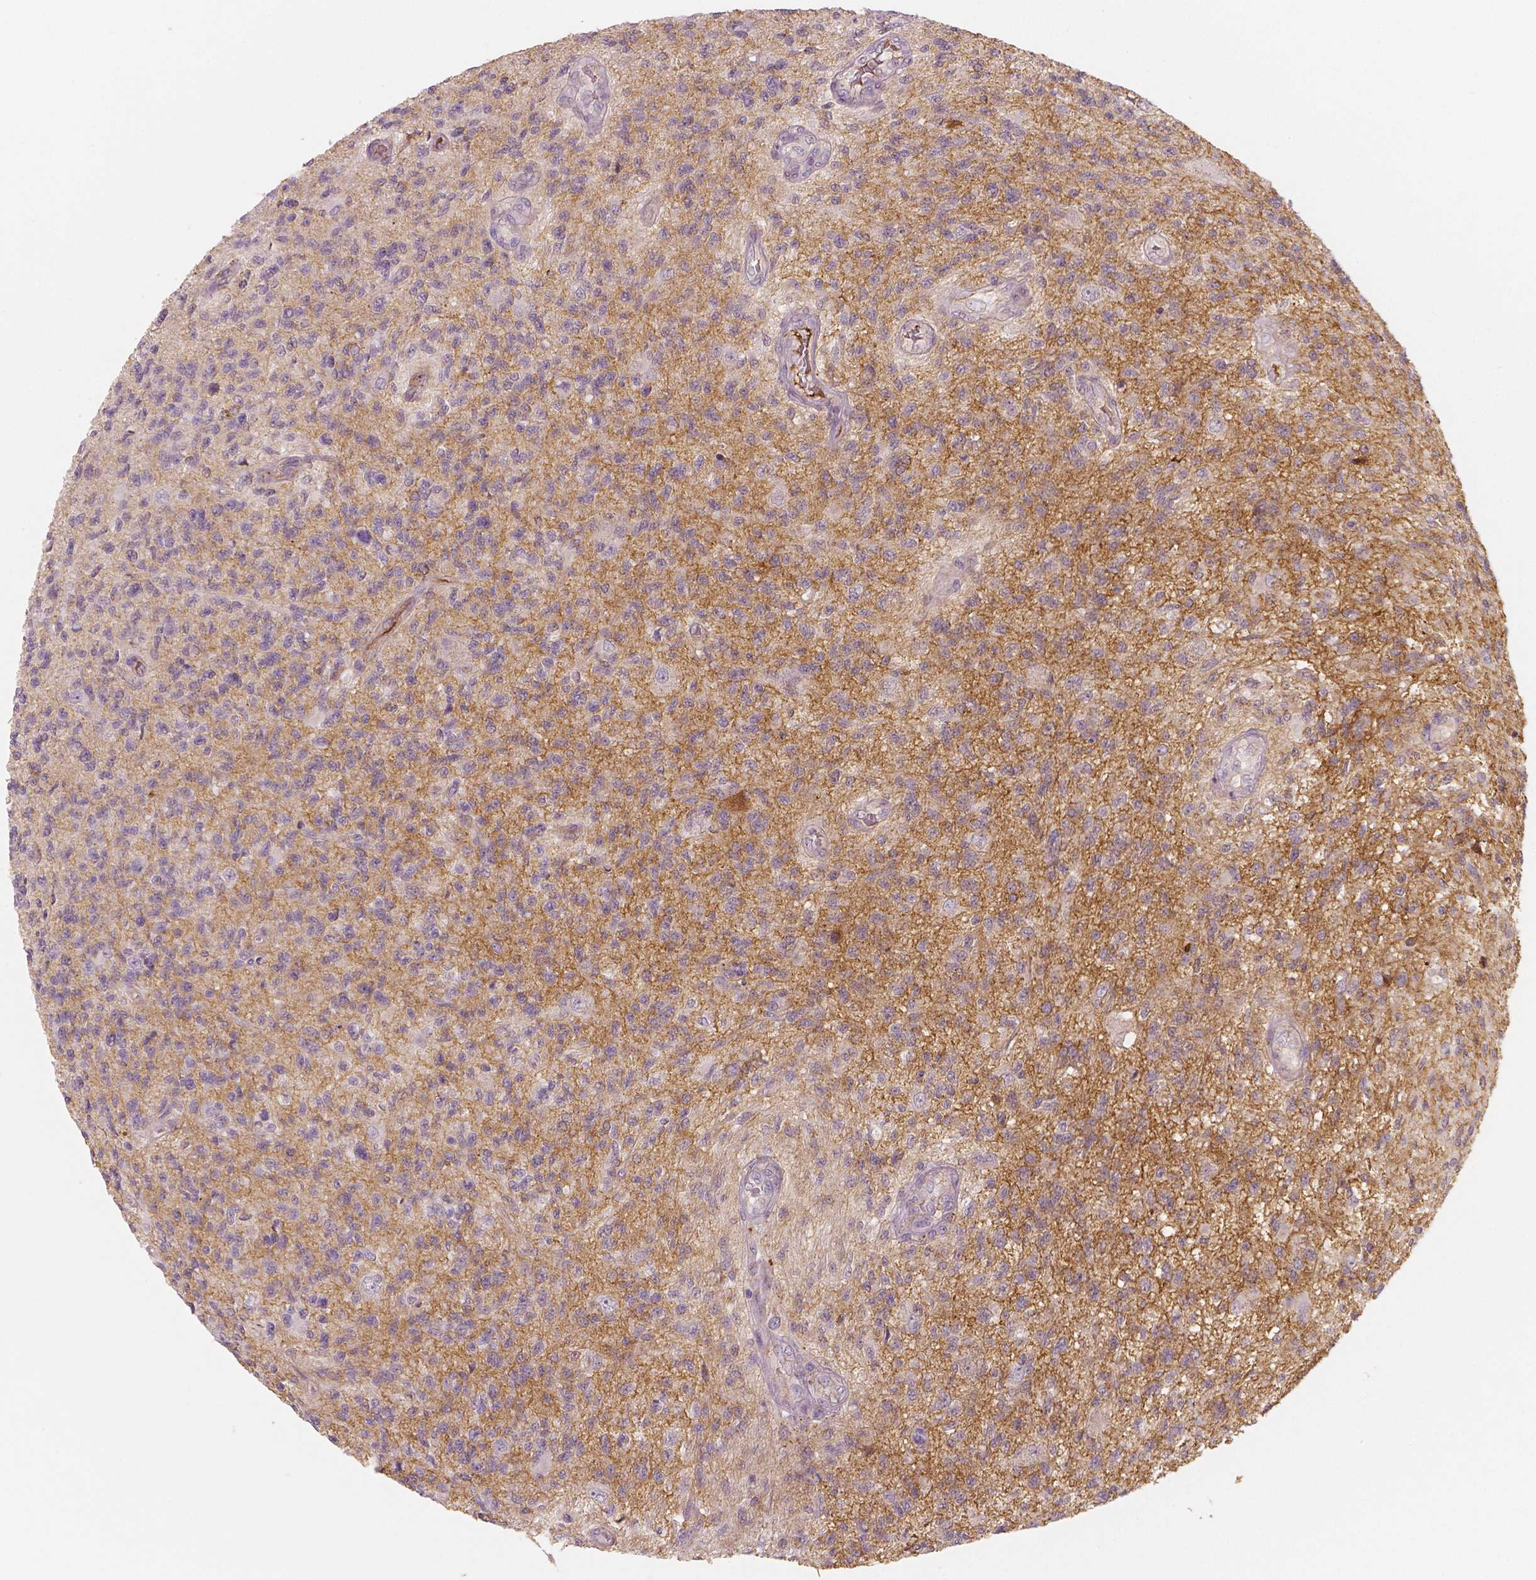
{"staining": {"intensity": "negative", "quantity": "none", "location": "none"}, "tissue": "glioma", "cell_type": "Tumor cells", "image_type": "cancer", "snomed": [{"axis": "morphology", "description": "Glioma, malignant, High grade"}, {"axis": "topography", "description": "Brain"}], "caption": "Immunohistochemistry (IHC) of human glioma shows no positivity in tumor cells.", "gene": "APOA4", "patient": {"sex": "male", "age": 56}}